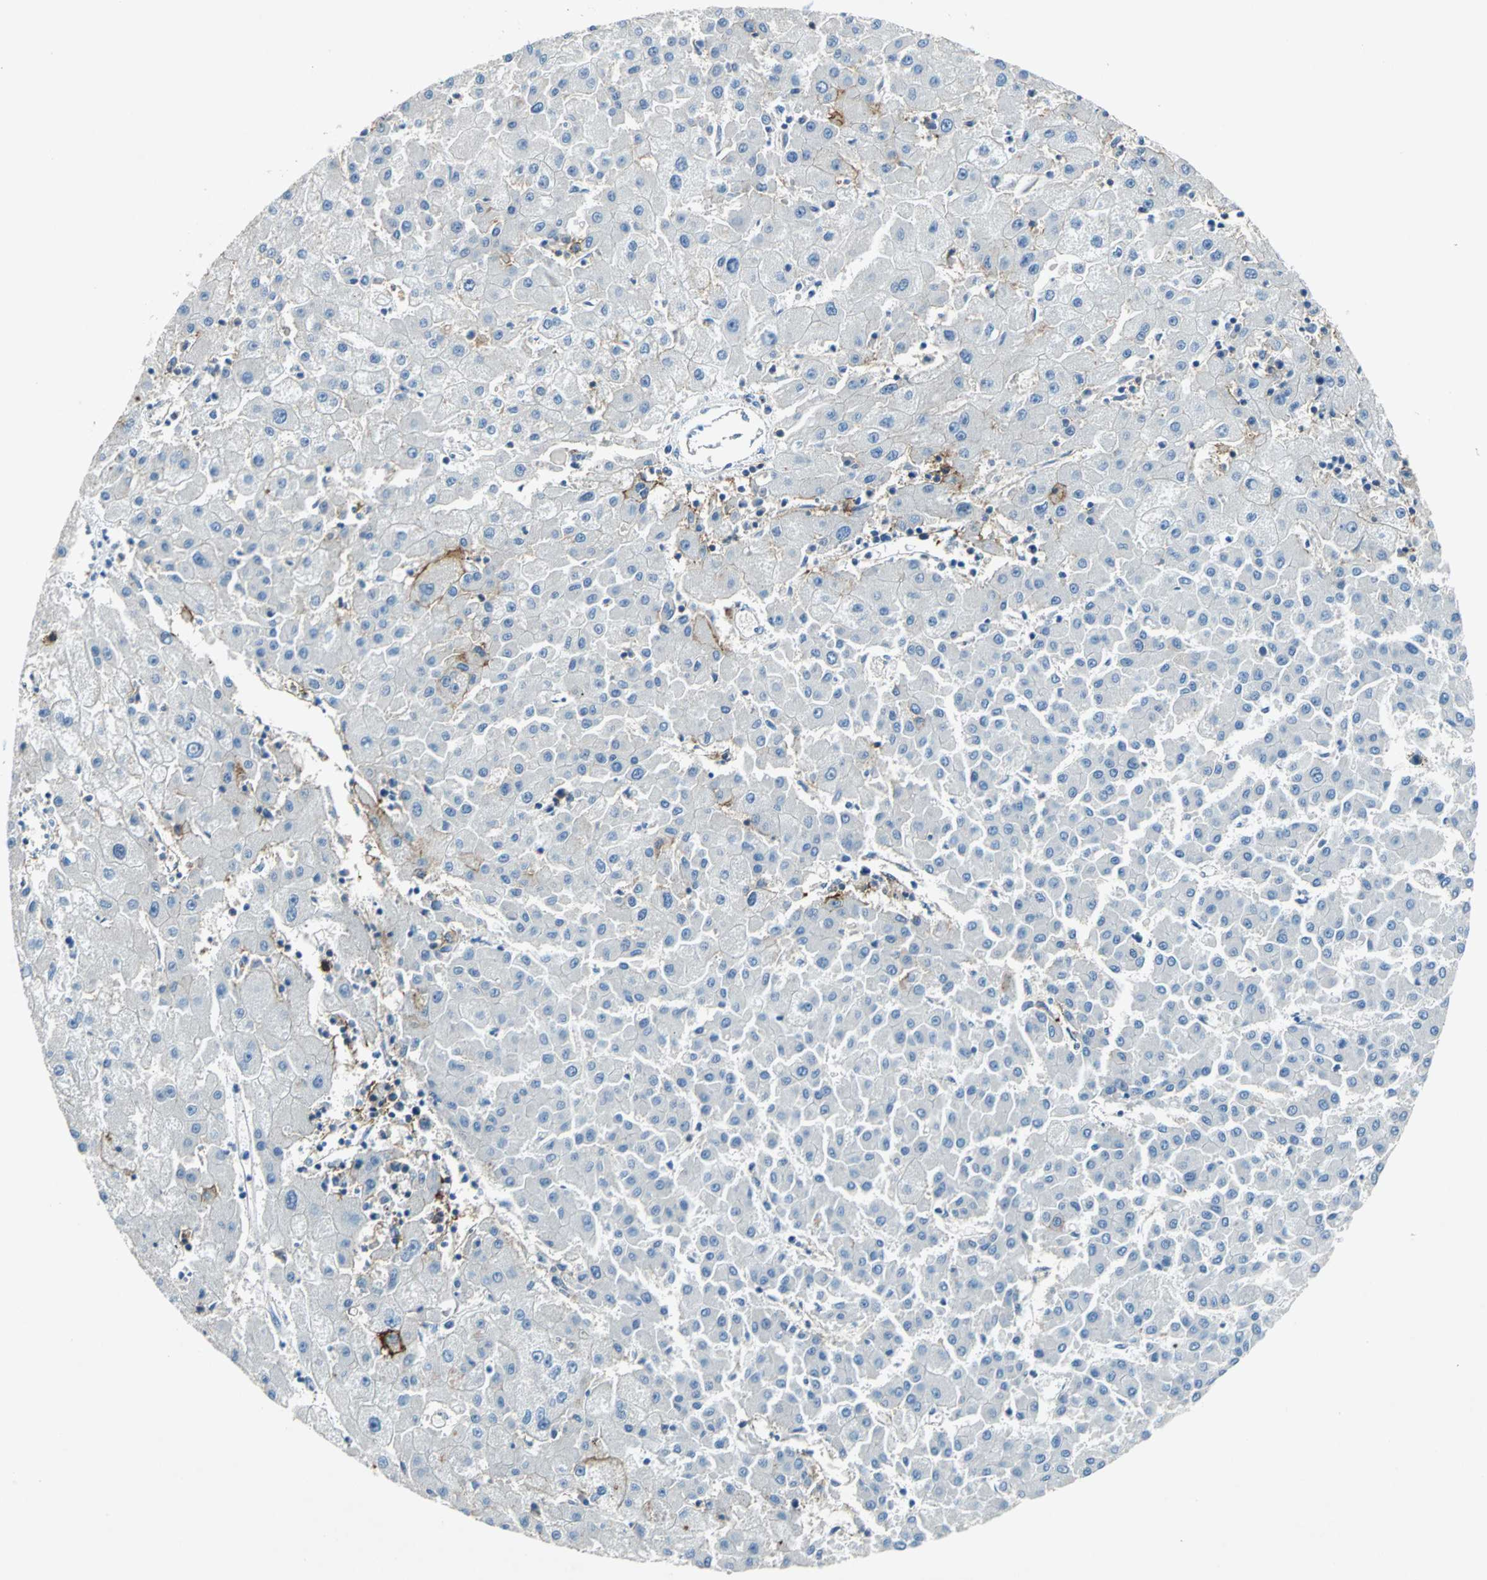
{"staining": {"intensity": "negative", "quantity": "none", "location": "none"}, "tissue": "liver cancer", "cell_type": "Tumor cells", "image_type": "cancer", "snomed": [{"axis": "morphology", "description": "Carcinoma, Hepatocellular, NOS"}, {"axis": "topography", "description": "Liver"}], "caption": "The photomicrograph shows no staining of tumor cells in hepatocellular carcinoma (liver). (DAB (3,3'-diaminobenzidine) immunohistochemistry visualized using brightfield microscopy, high magnification).", "gene": "RPS13", "patient": {"sex": "male", "age": 72}}